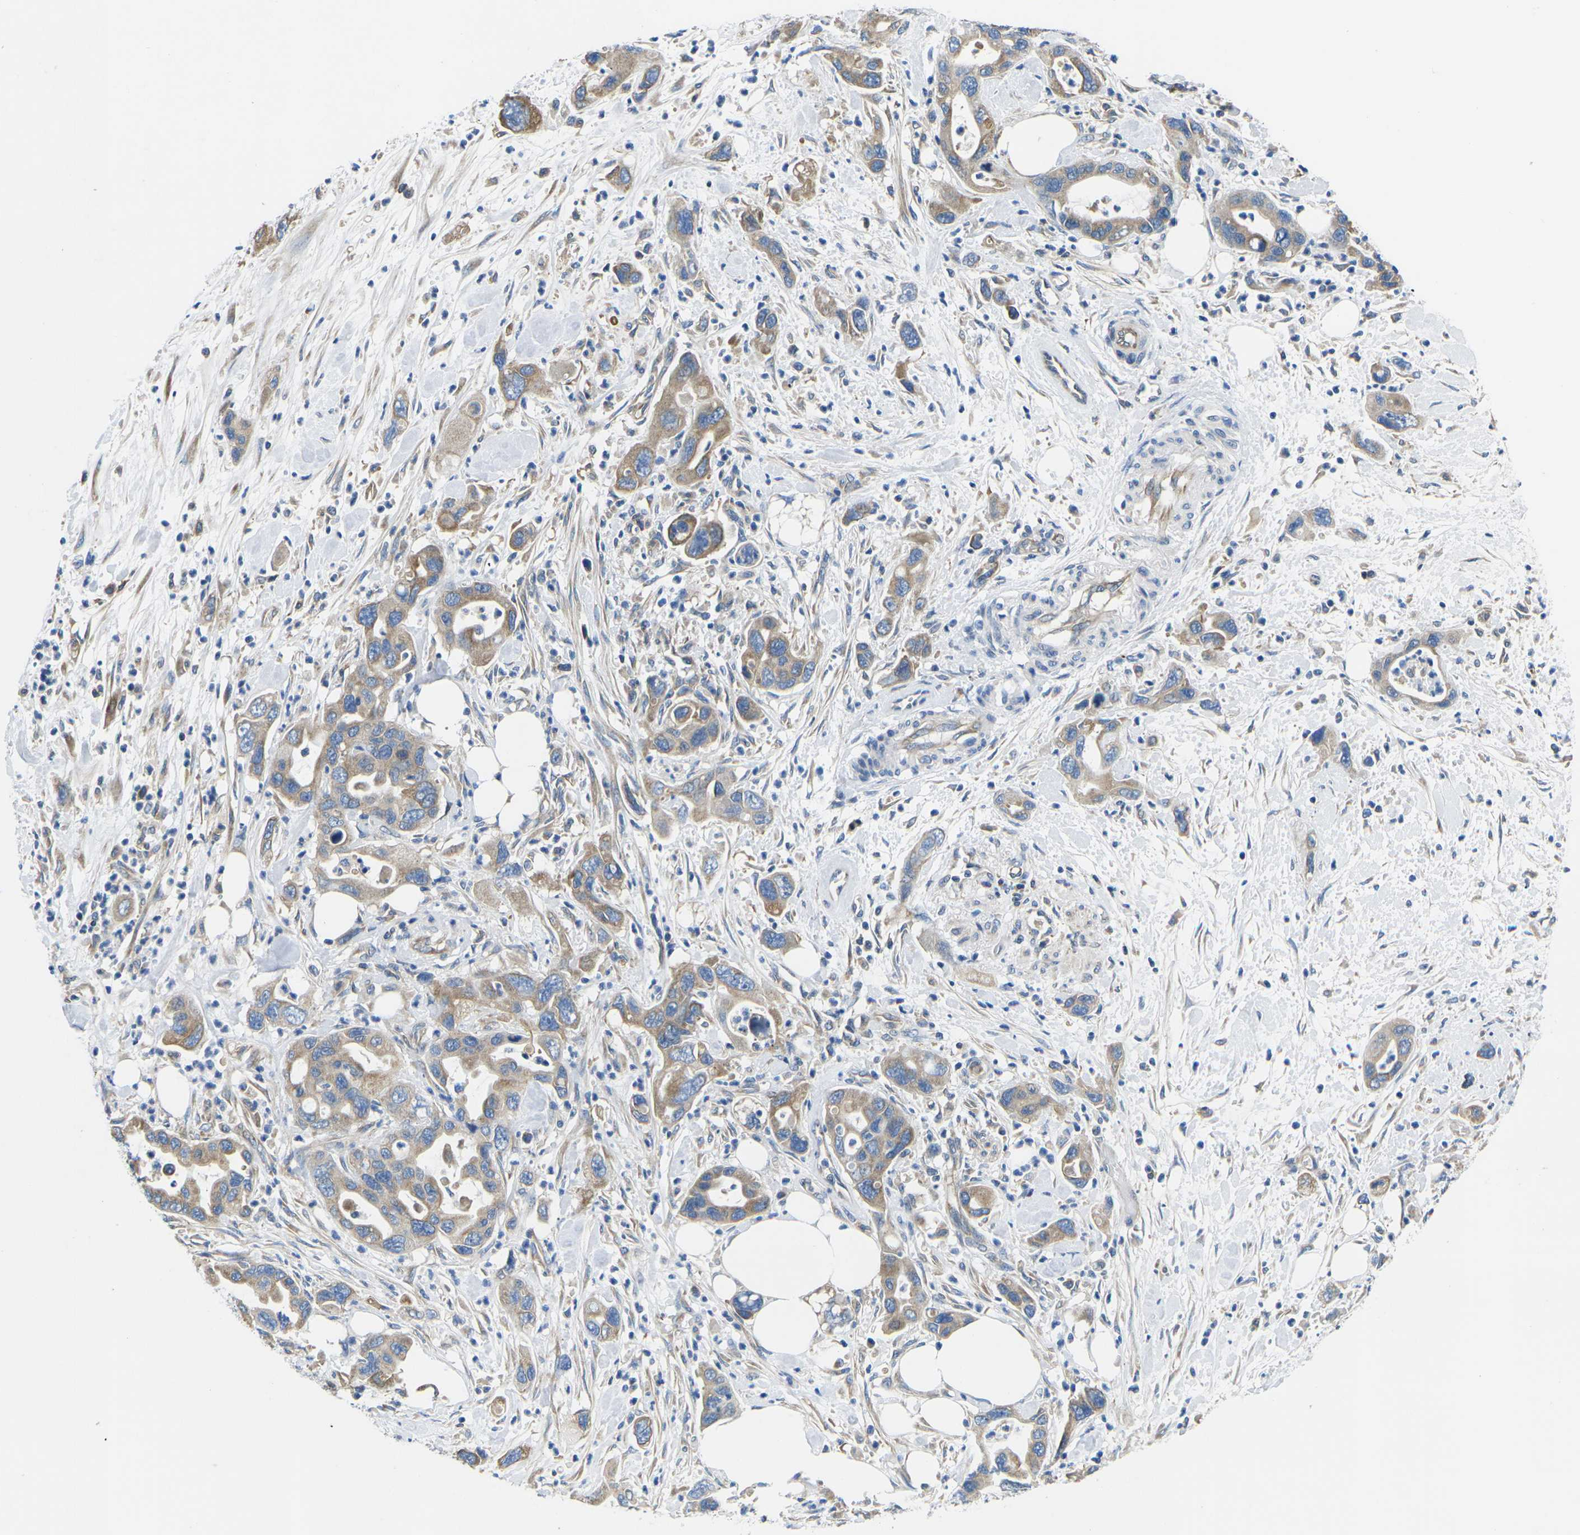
{"staining": {"intensity": "moderate", "quantity": ">75%", "location": "cytoplasmic/membranous"}, "tissue": "pancreatic cancer", "cell_type": "Tumor cells", "image_type": "cancer", "snomed": [{"axis": "morphology", "description": "Normal tissue, NOS"}, {"axis": "morphology", "description": "Adenocarcinoma, NOS"}, {"axis": "topography", "description": "Pancreas"}], "caption": "Protein staining of pancreatic cancer tissue demonstrates moderate cytoplasmic/membranous positivity in approximately >75% of tumor cells. (Brightfield microscopy of DAB IHC at high magnification).", "gene": "TMEFF2", "patient": {"sex": "female", "age": 71}}